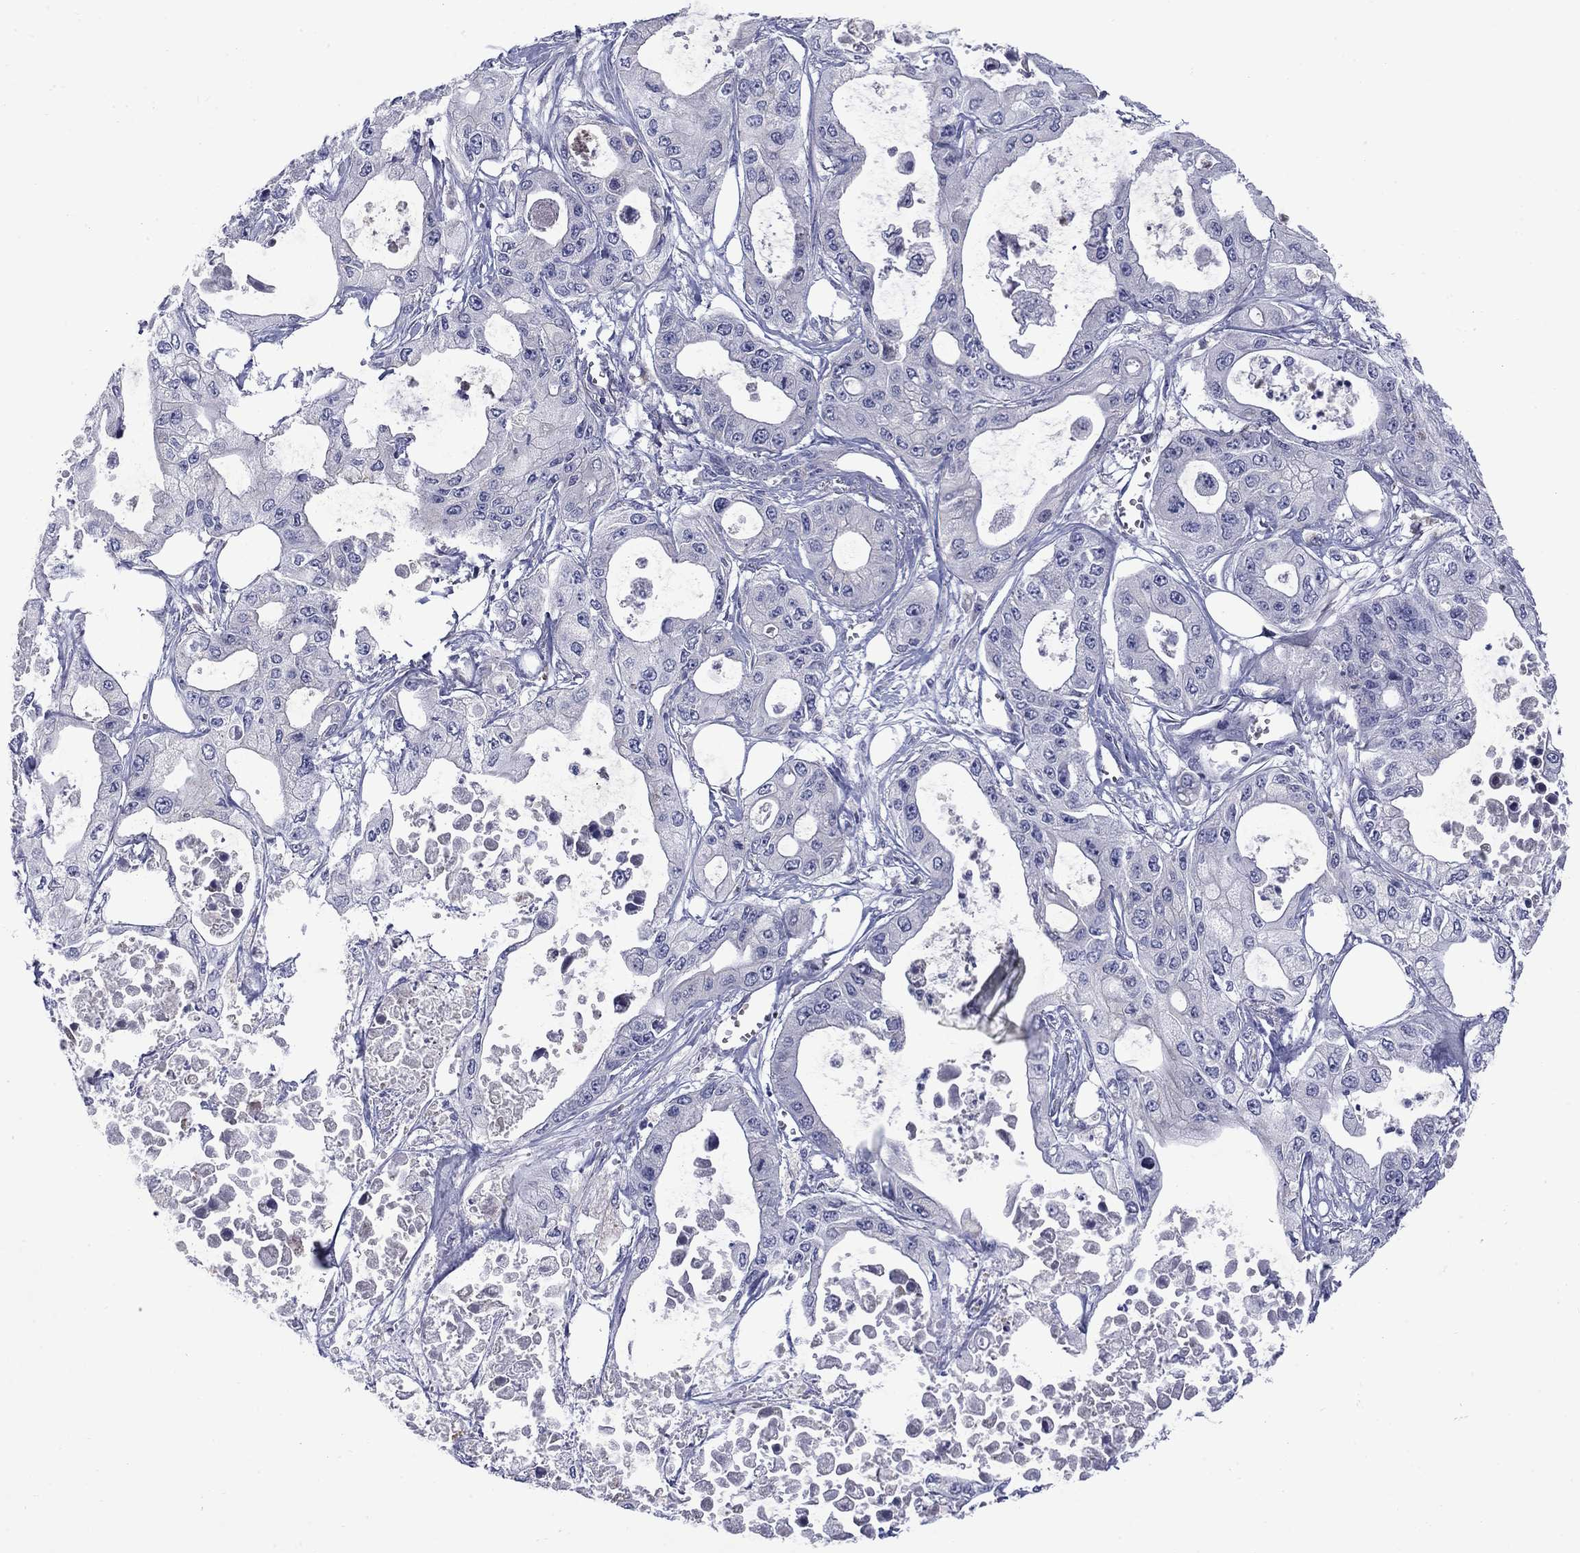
{"staining": {"intensity": "negative", "quantity": "none", "location": "none"}, "tissue": "pancreatic cancer", "cell_type": "Tumor cells", "image_type": "cancer", "snomed": [{"axis": "morphology", "description": "Adenocarcinoma, NOS"}, {"axis": "topography", "description": "Pancreas"}], "caption": "DAB immunohistochemical staining of human pancreatic cancer (adenocarcinoma) shows no significant staining in tumor cells.", "gene": "FRK", "patient": {"sex": "male", "age": 70}}